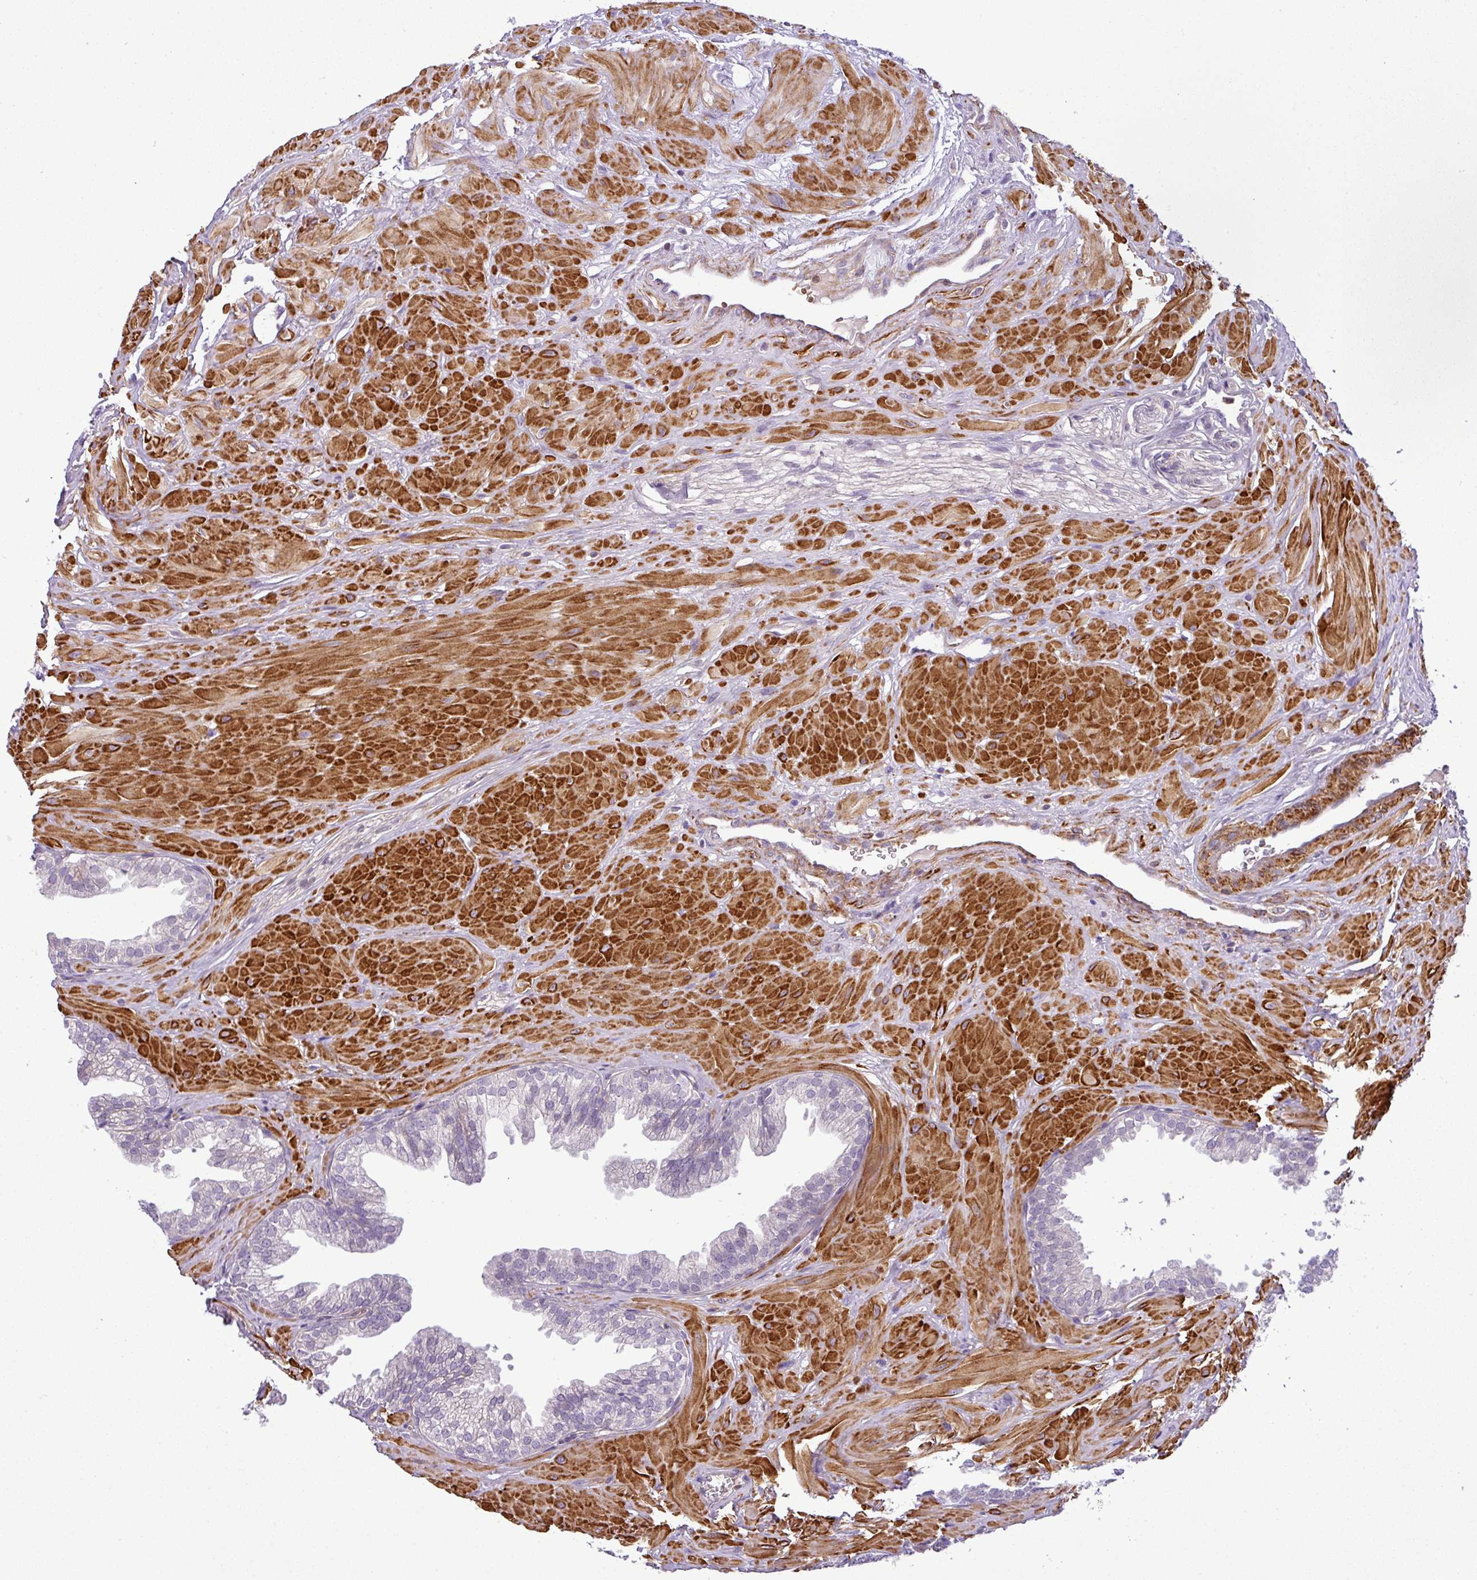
{"staining": {"intensity": "negative", "quantity": "none", "location": "none"}, "tissue": "prostate", "cell_type": "Glandular cells", "image_type": "normal", "snomed": [{"axis": "morphology", "description": "Normal tissue, NOS"}, {"axis": "topography", "description": "Prostate"}, {"axis": "topography", "description": "Peripheral nerve tissue"}], "caption": "Immunohistochemical staining of unremarkable prostate reveals no significant expression in glandular cells.", "gene": "NBEAL2", "patient": {"sex": "male", "age": 55}}